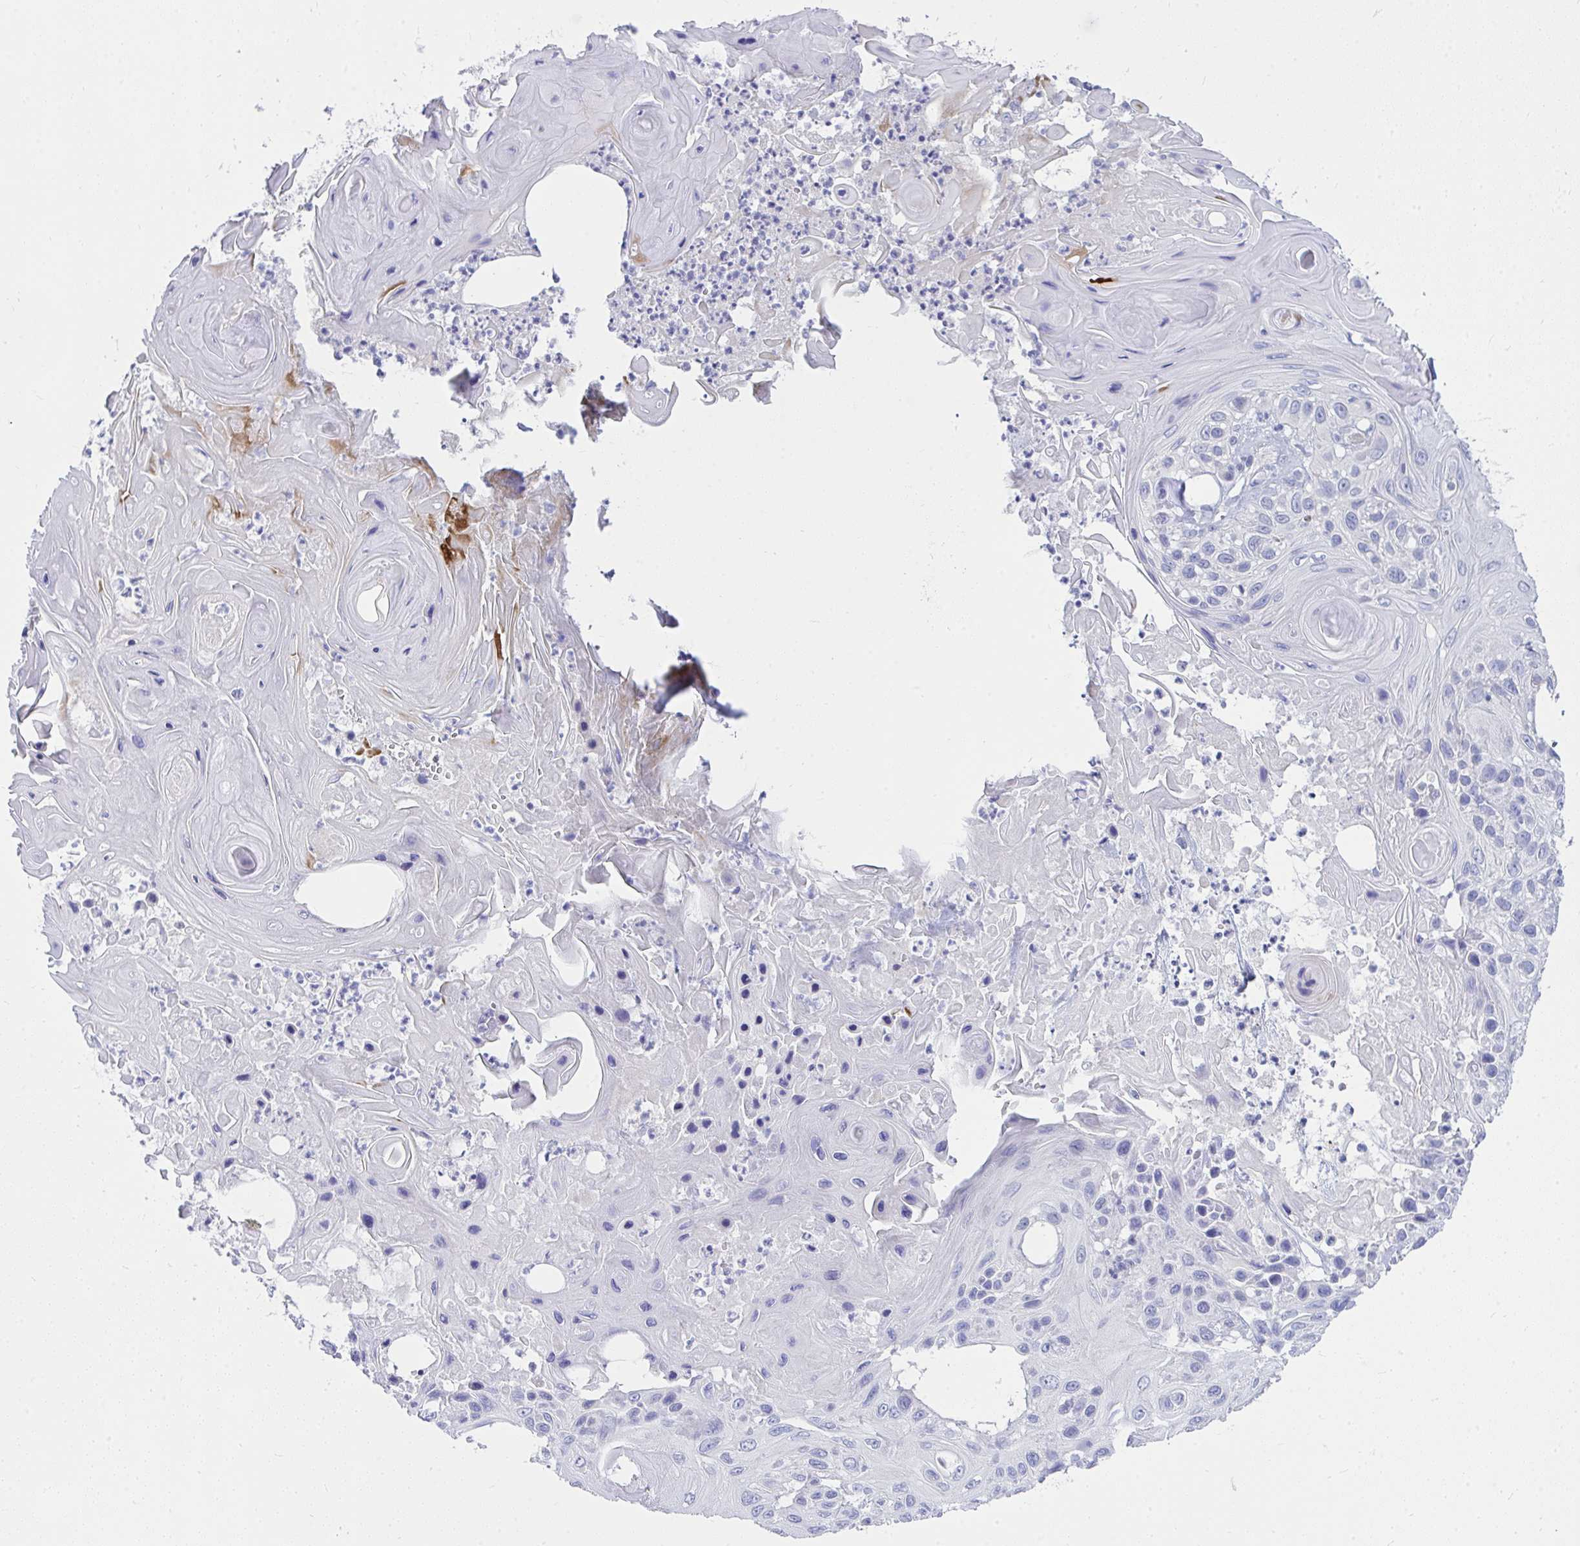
{"staining": {"intensity": "negative", "quantity": "none", "location": "none"}, "tissue": "skin cancer", "cell_type": "Tumor cells", "image_type": "cancer", "snomed": [{"axis": "morphology", "description": "Squamous cell carcinoma, NOS"}, {"axis": "topography", "description": "Skin"}], "caption": "The photomicrograph exhibits no significant positivity in tumor cells of skin cancer (squamous cell carcinoma). The staining was performed using DAB to visualize the protein expression in brown, while the nuclei were stained in blue with hematoxylin (Magnification: 20x).", "gene": "LRRC36", "patient": {"sex": "male", "age": 82}}